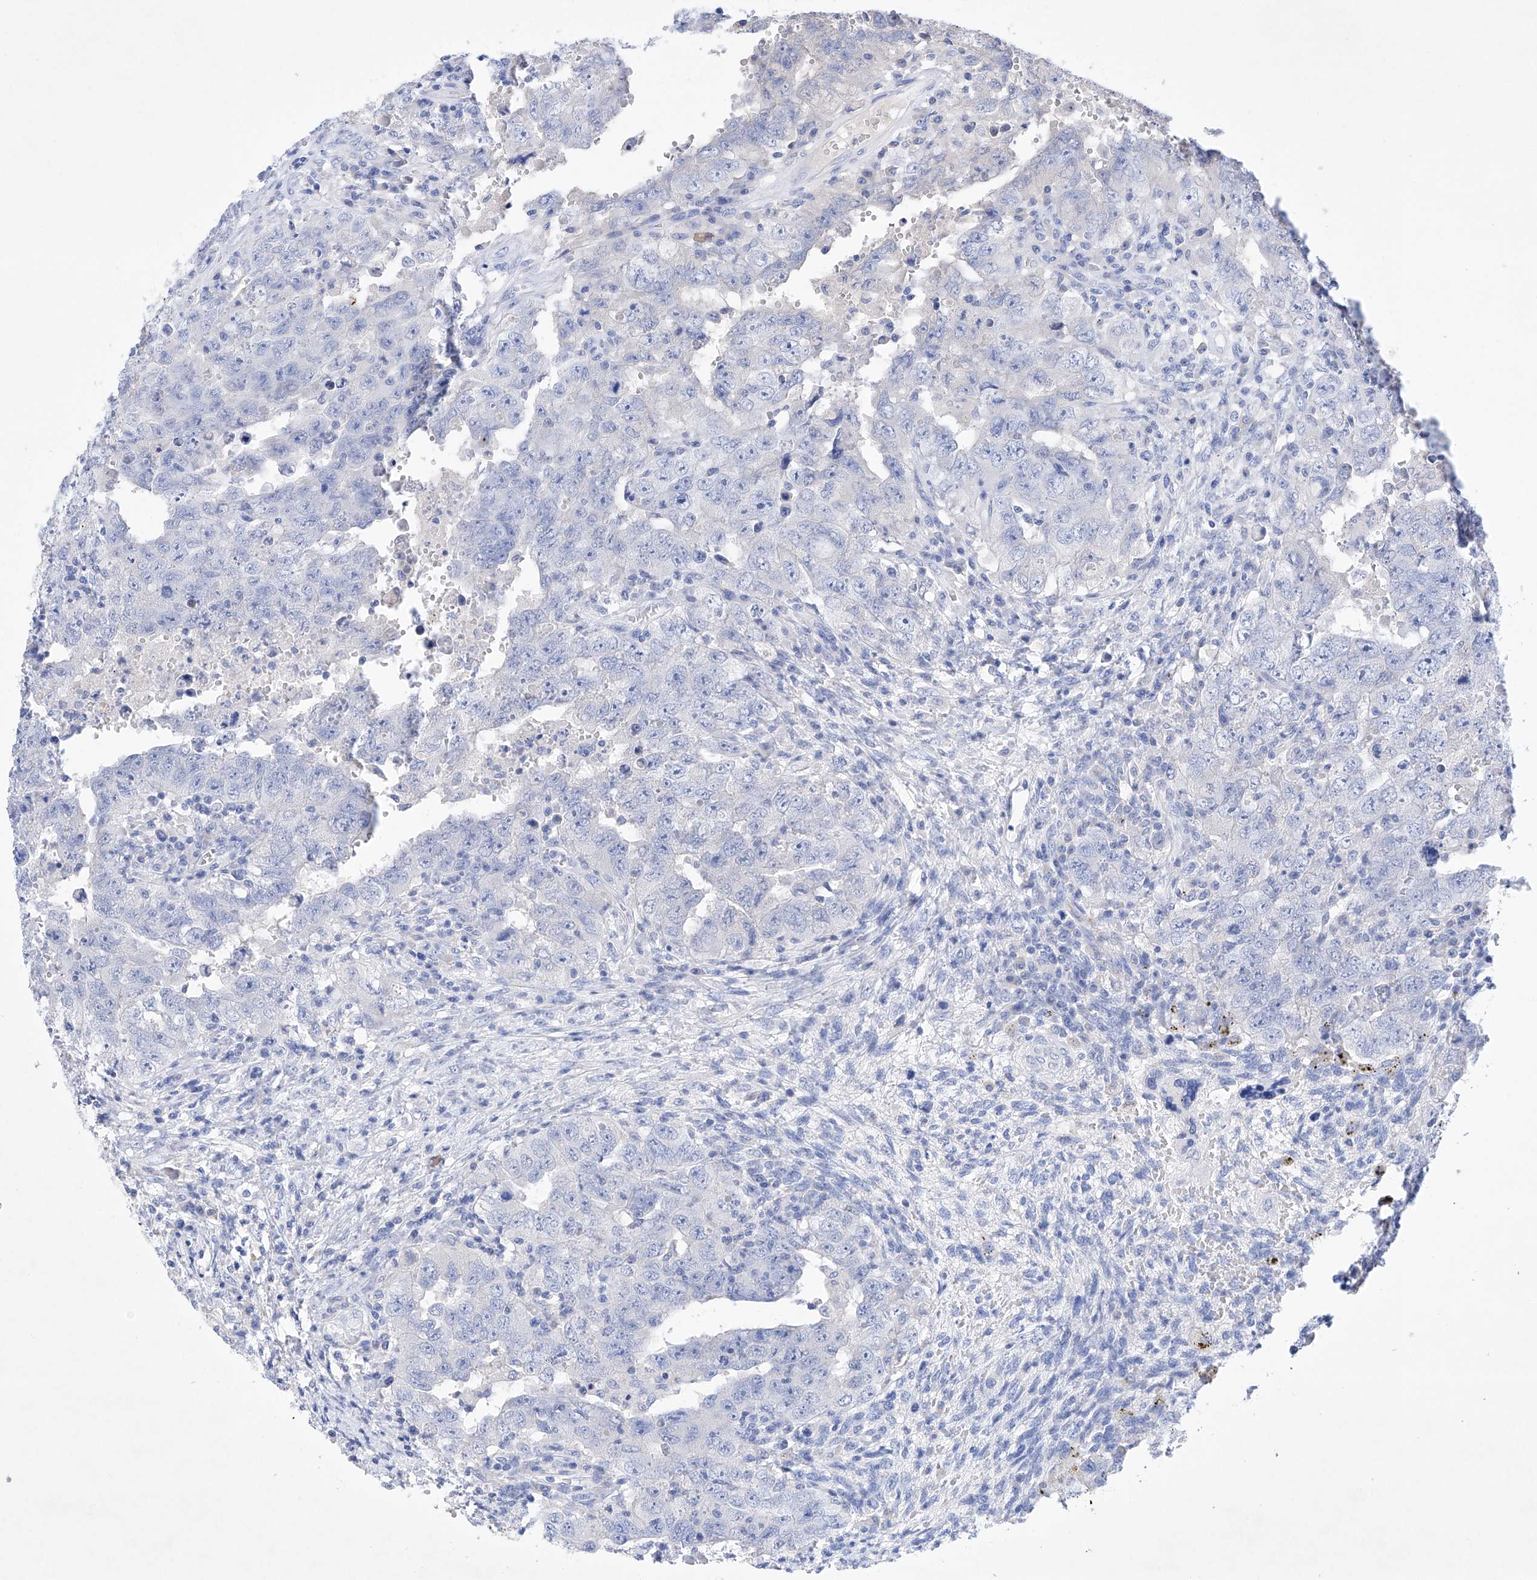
{"staining": {"intensity": "negative", "quantity": "none", "location": "none"}, "tissue": "testis cancer", "cell_type": "Tumor cells", "image_type": "cancer", "snomed": [{"axis": "morphology", "description": "Carcinoma, Embryonal, NOS"}, {"axis": "topography", "description": "Testis"}], "caption": "Immunohistochemical staining of testis cancer (embryonal carcinoma) exhibits no significant expression in tumor cells.", "gene": "LURAP1", "patient": {"sex": "male", "age": 26}}